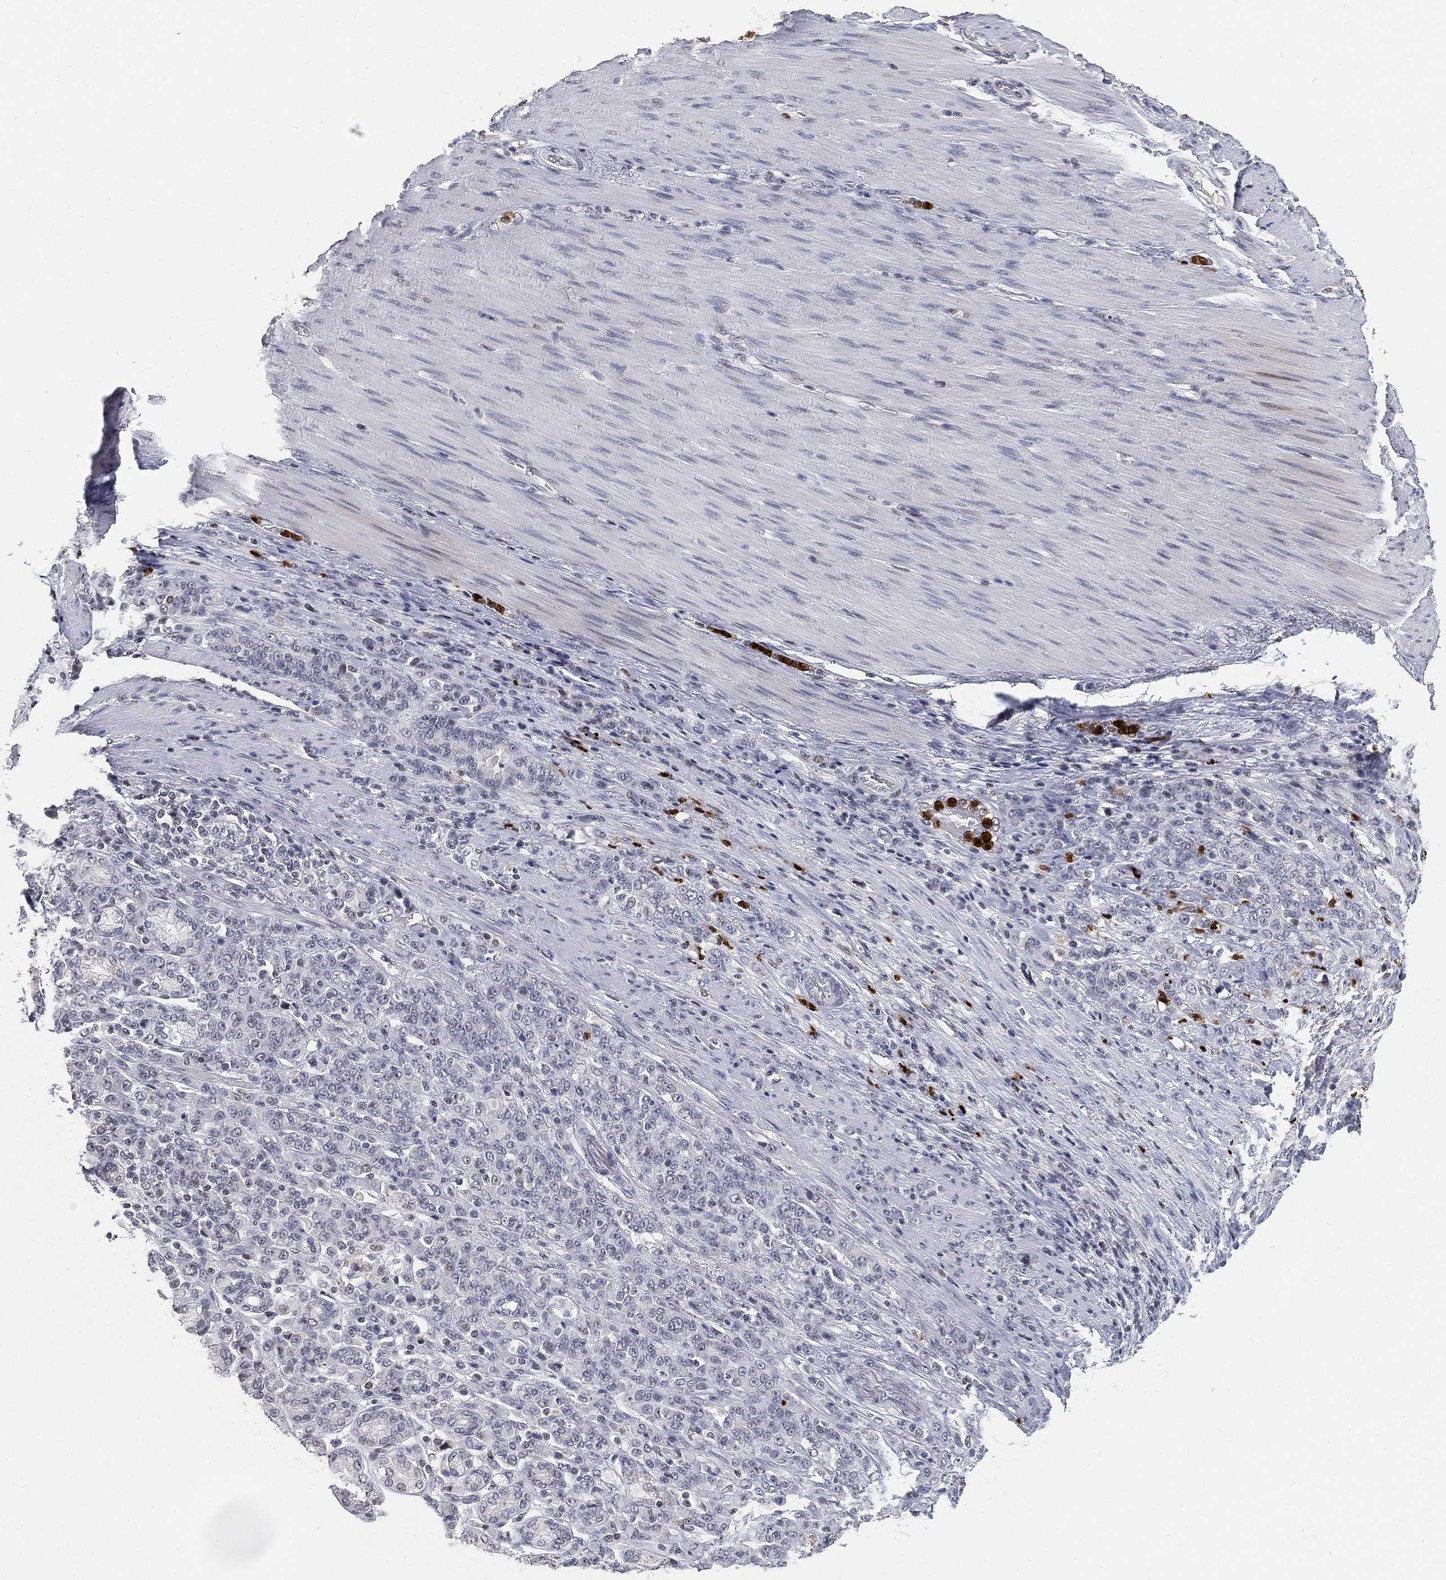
{"staining": {"intensity": "negative", "quantity": "none", "location": "none"}, "tissue": "stomach cancer", "cell_type": "Tumor cells", "image_type": "cancer", "snomed": [{"axis": "morphology", "description": "Normal tissue, NOS"}, {"axis": "morphology", "description": "Adenocarcinoma, NOS"}, {"axis": "topography", "description": "Stomach"}], "caption": "Human adenocarcinoma (stomach) stained for a protein using immunohistochemistry demonstrates no expression in tumor cells.", "gene": "ARG1", "patient": {"sex": "female", "age": 79}}